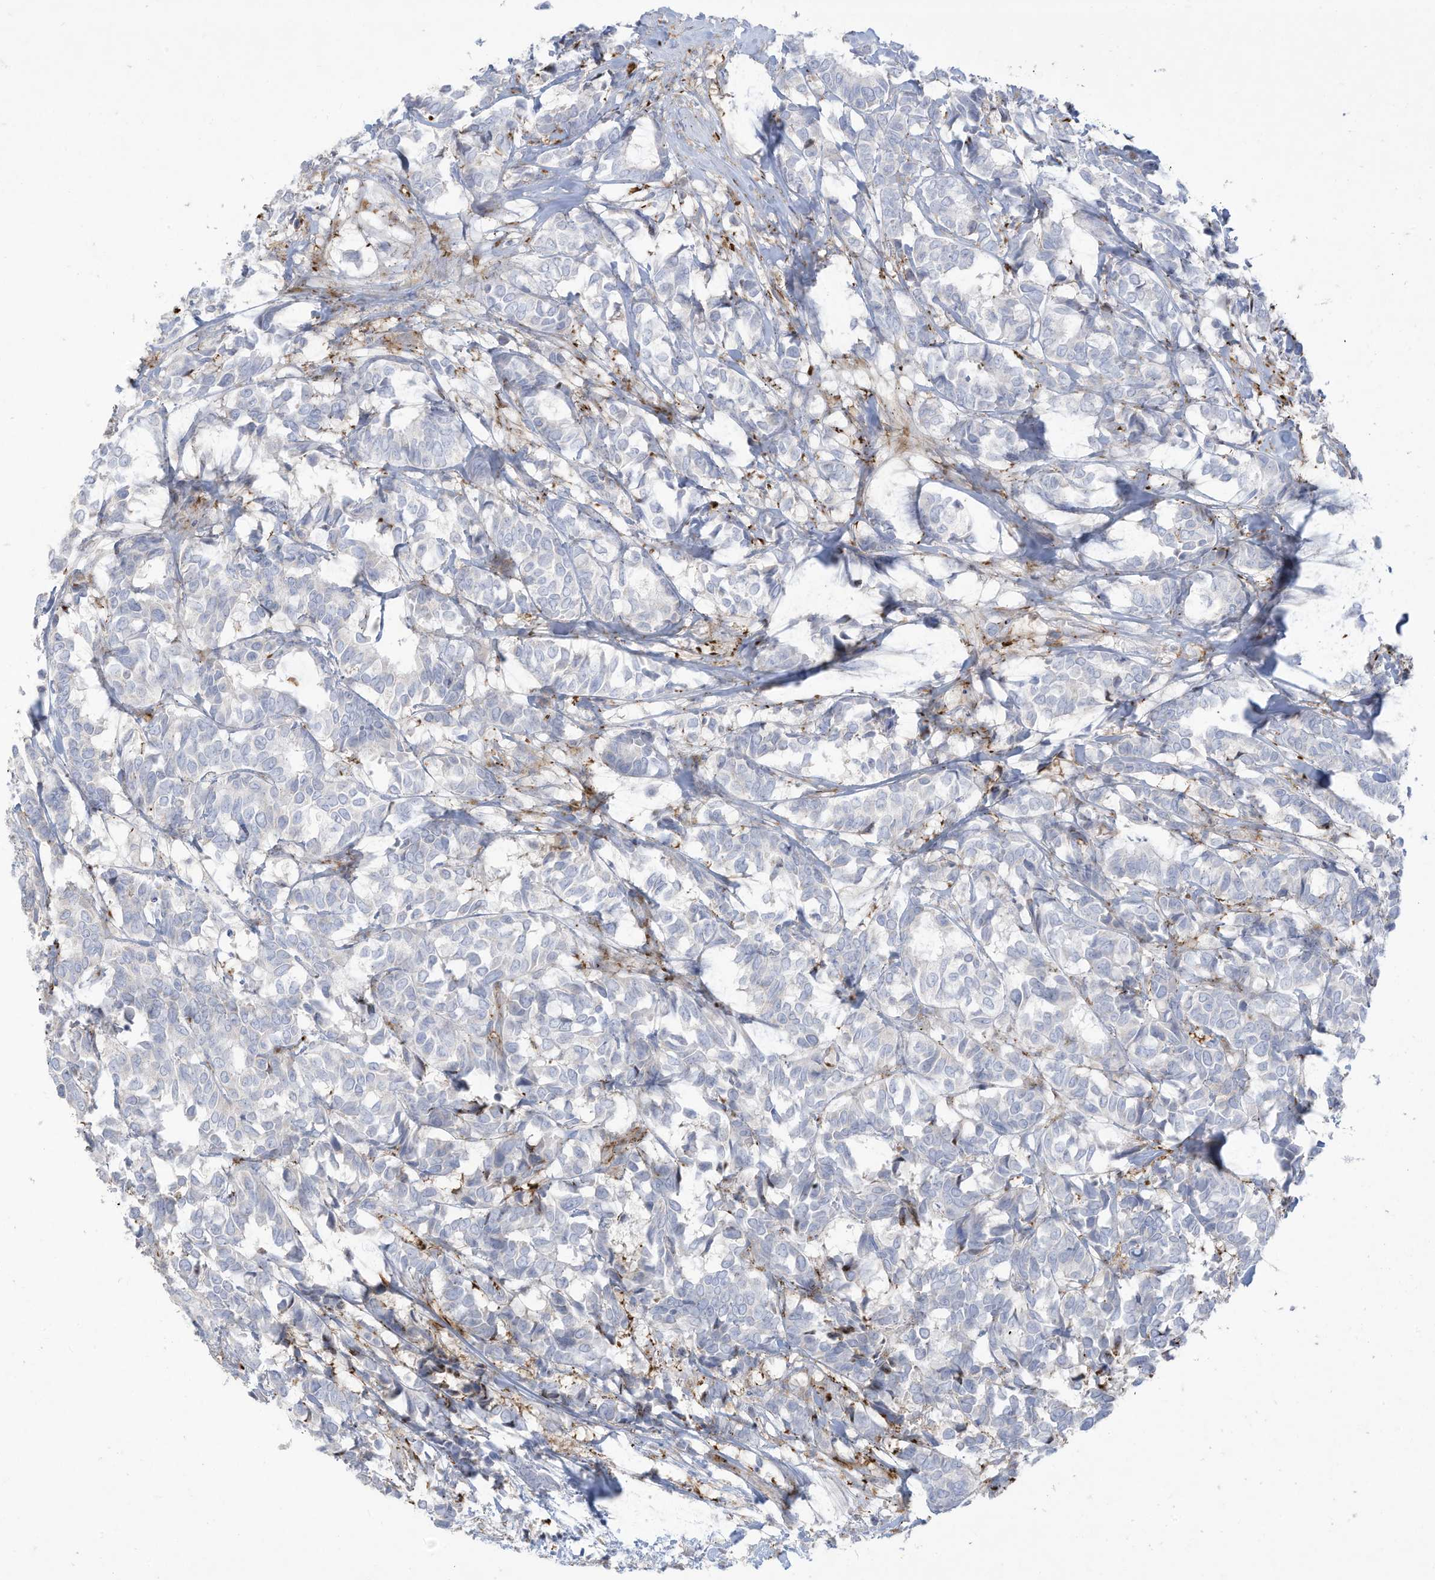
{"staining": {"intensity": "negative", "quantity": "none", "location": "none"}, "tissue": "breast cancer", "cell_type": "Tumor cells", "image_type": "cancer", "snomed": [{"axis": "morphology", "description": "Duct carcinoma"}, {"axis": "topography", "description": "Breast"}], "caption": "The photomicrograph exhibits no significant staining in tumor cells of breast infiltrating ductal carcinoma.", "gene": "THNSL2", "patient": {"sex": "female", "age": 87}}